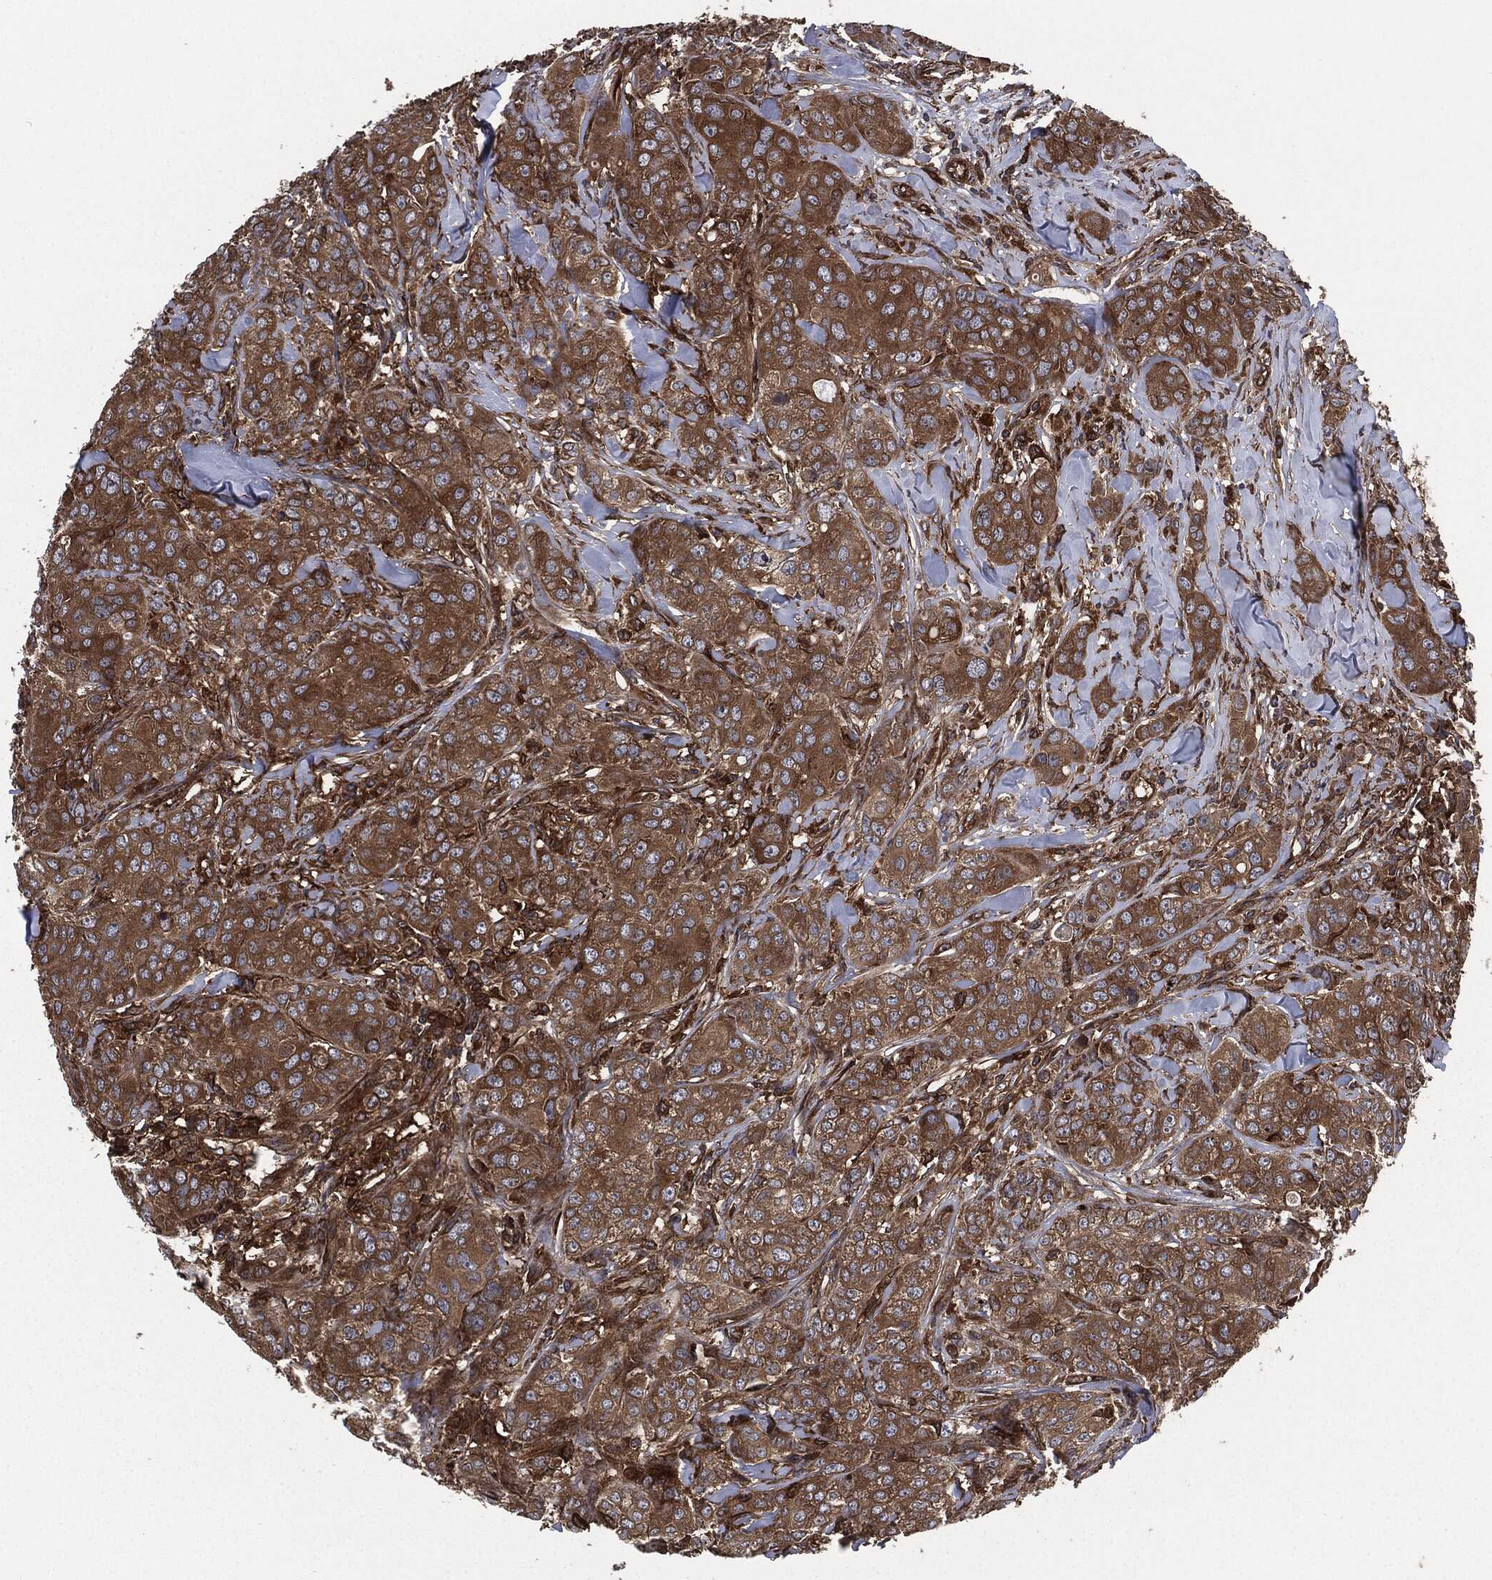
{"staining": {"intensity": "strong", "quantity": ">75%", "location": "cytoplasmic/membranous"}, "tissue": "breast cancer", "cell_type": "Tumor cells", "image_type": "cancer", "snomed": [{"axis": "morphology", "description": "Duct carcinoma"}, {"axis": "topography", "description": "Breast"}], "caption": "A micrograph of breast cancer (invasive ductal carcinoma) stained for a protein displays strong cytoplasmic/membranous brown staining in tumor cells. (brown staining indicates protein expression, while blue staining denotes nuclei).", "gene": "RAP1GDS1", "patient": {"sex": "female", "age": 43}}